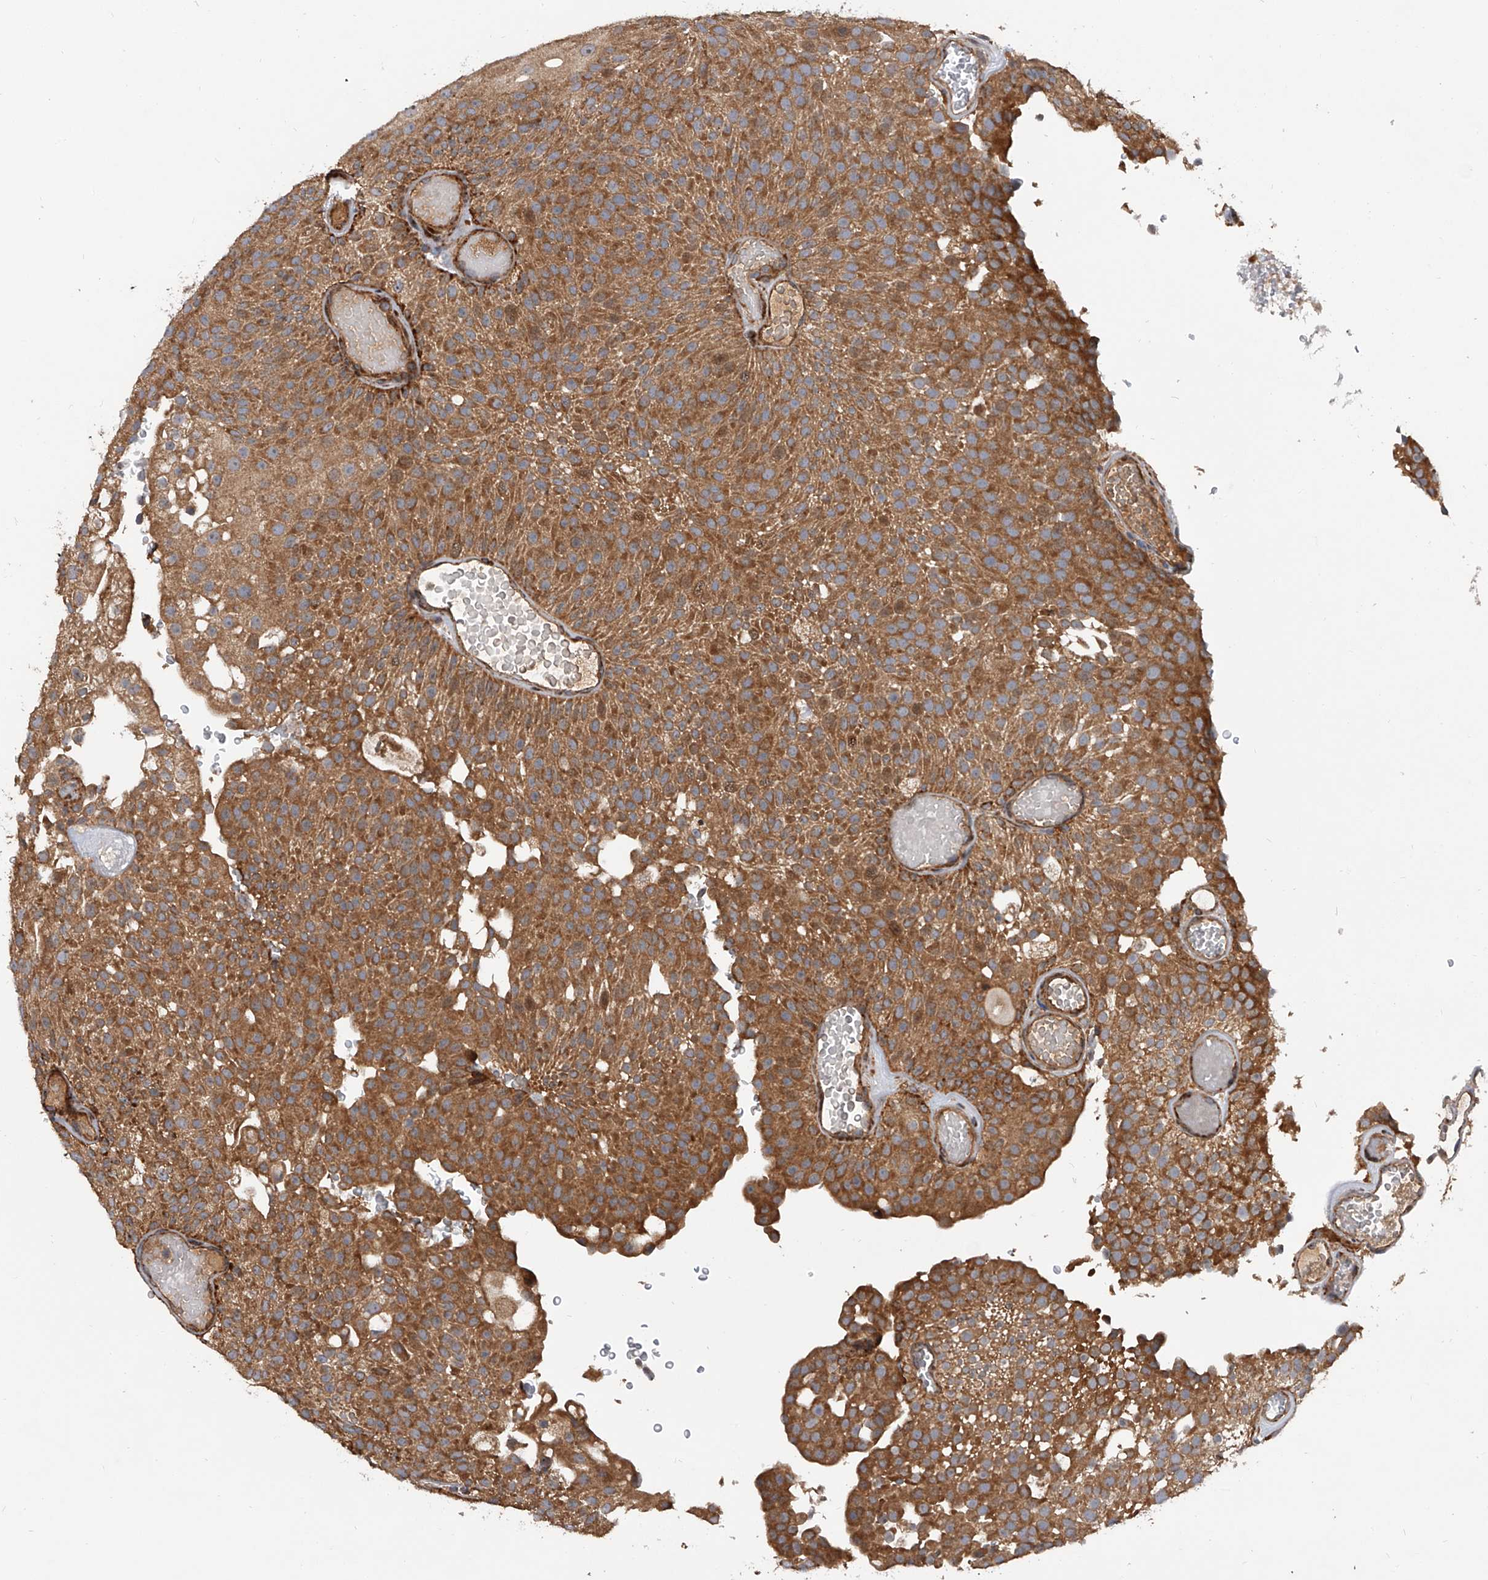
{"staining": {"intensity": "strong", "quantity": ">75%", "location": "cytoplasmic/membranous"}, "tissue": "urothelial cancer", "cell_type": "Tumor cells", "image_type": "cancer", "snomed": [{"axis": "morphology", "description": "Urothelial carcinoma, Low grade"}, {"axis": "topography", "description": "Urinary bladder"}], "caption": "Immunohistochemistry histopathology image of neoplastic tissue: human urothelial cancer stained using immunohistochemistry shows high levels of strong protein expression localized specifically in the cytoplasmic/membranous of tumor cells, appearing as a cytoplasmic/membranous brown color.", "gene": "USP47", "patient": {"sex": "male", "age": 78}}